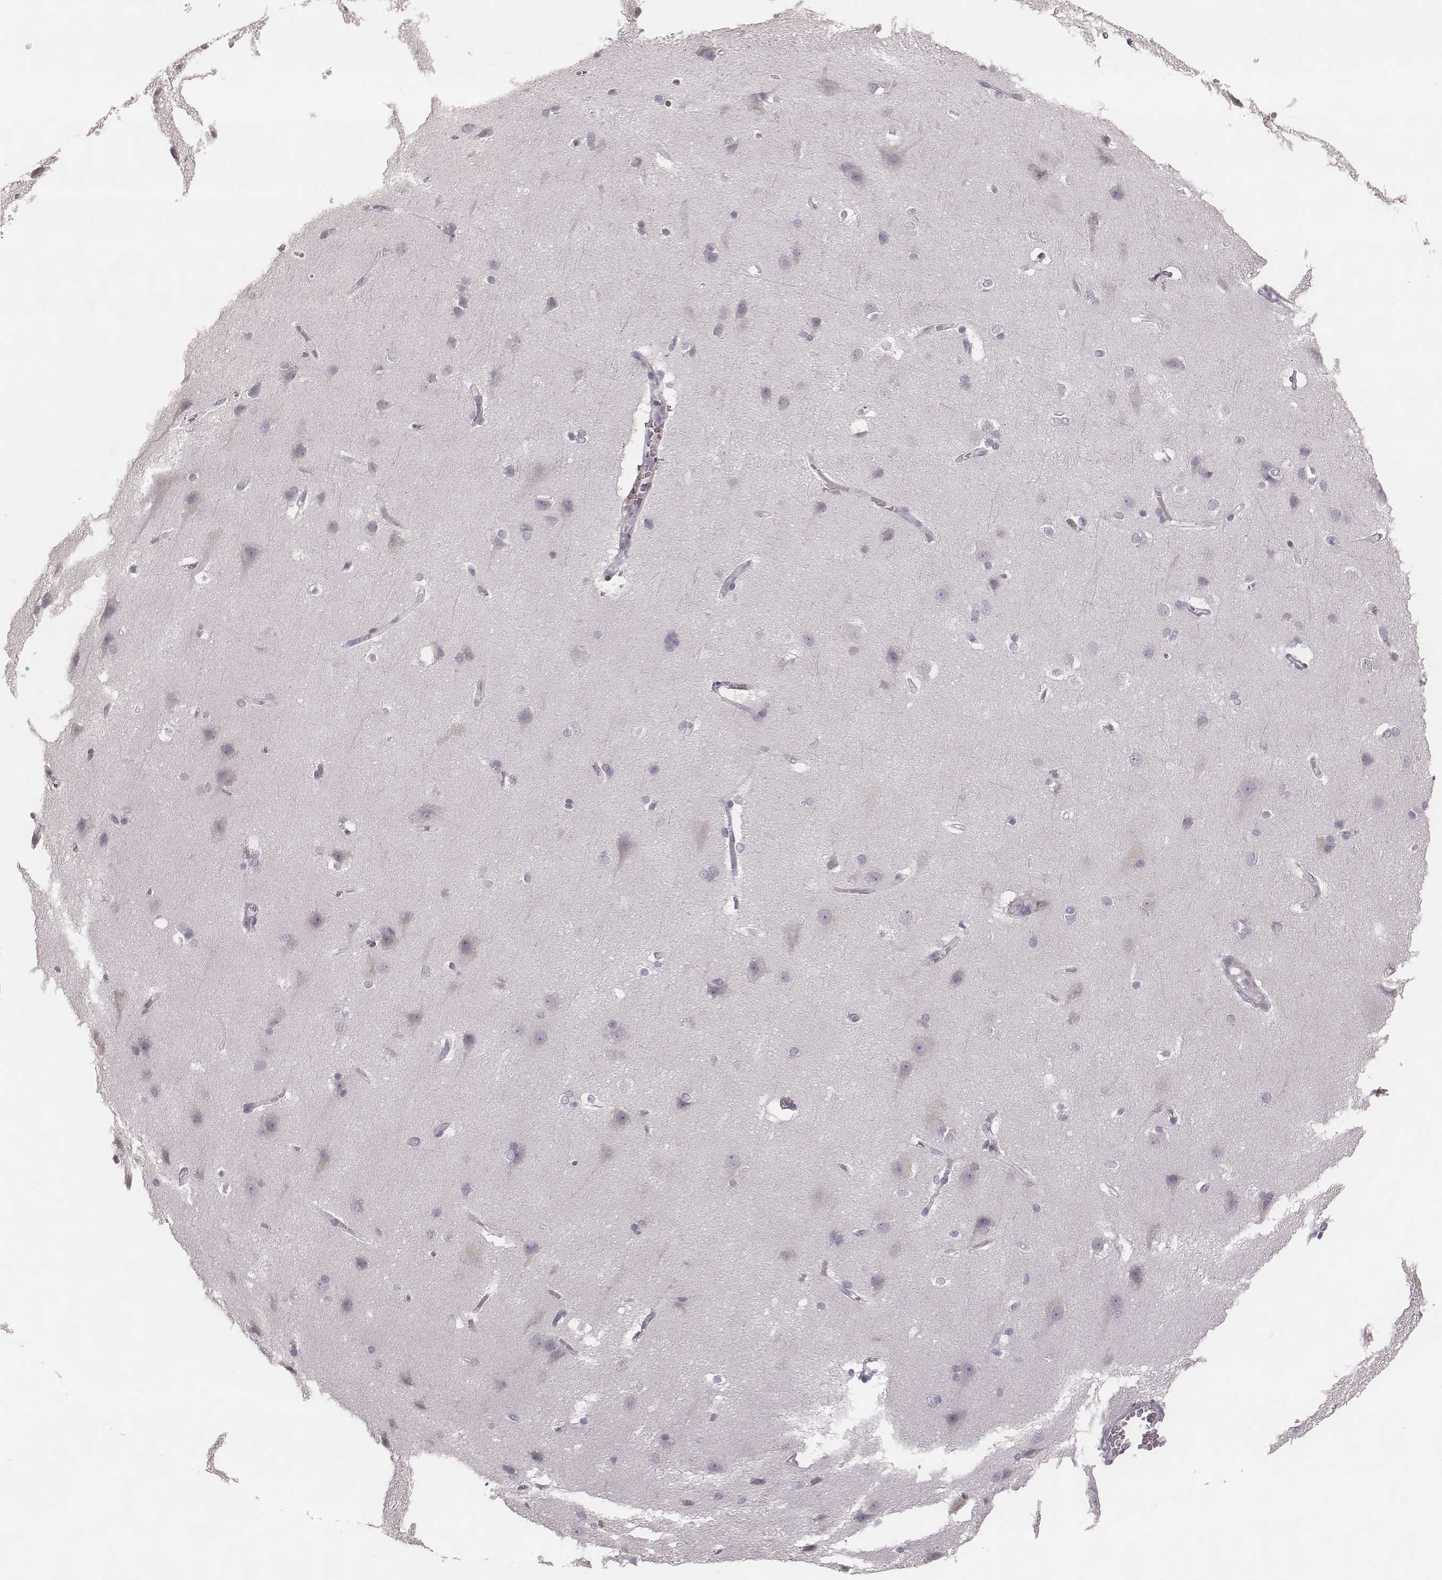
{"staining": {"intensity": "negative", "quantity": "none", "location": "none"}, "tissue": "cerebral cortex", "cell_type": "Endothelial cells", "image_type": "normal", "snomed": [{"axis": "morphology", "description": "Normal tissue, NOS"}, {"axis": "topography", "description": "Cerebral cortex"}], "caption": "The immunohistochemistry image has no significant positivity in endothelial cells of cerebral cortex. (DAB immunohistochemistry, high magnification).", "gene": "SPA17", "patient": {"sex": "male", "age": 37}}